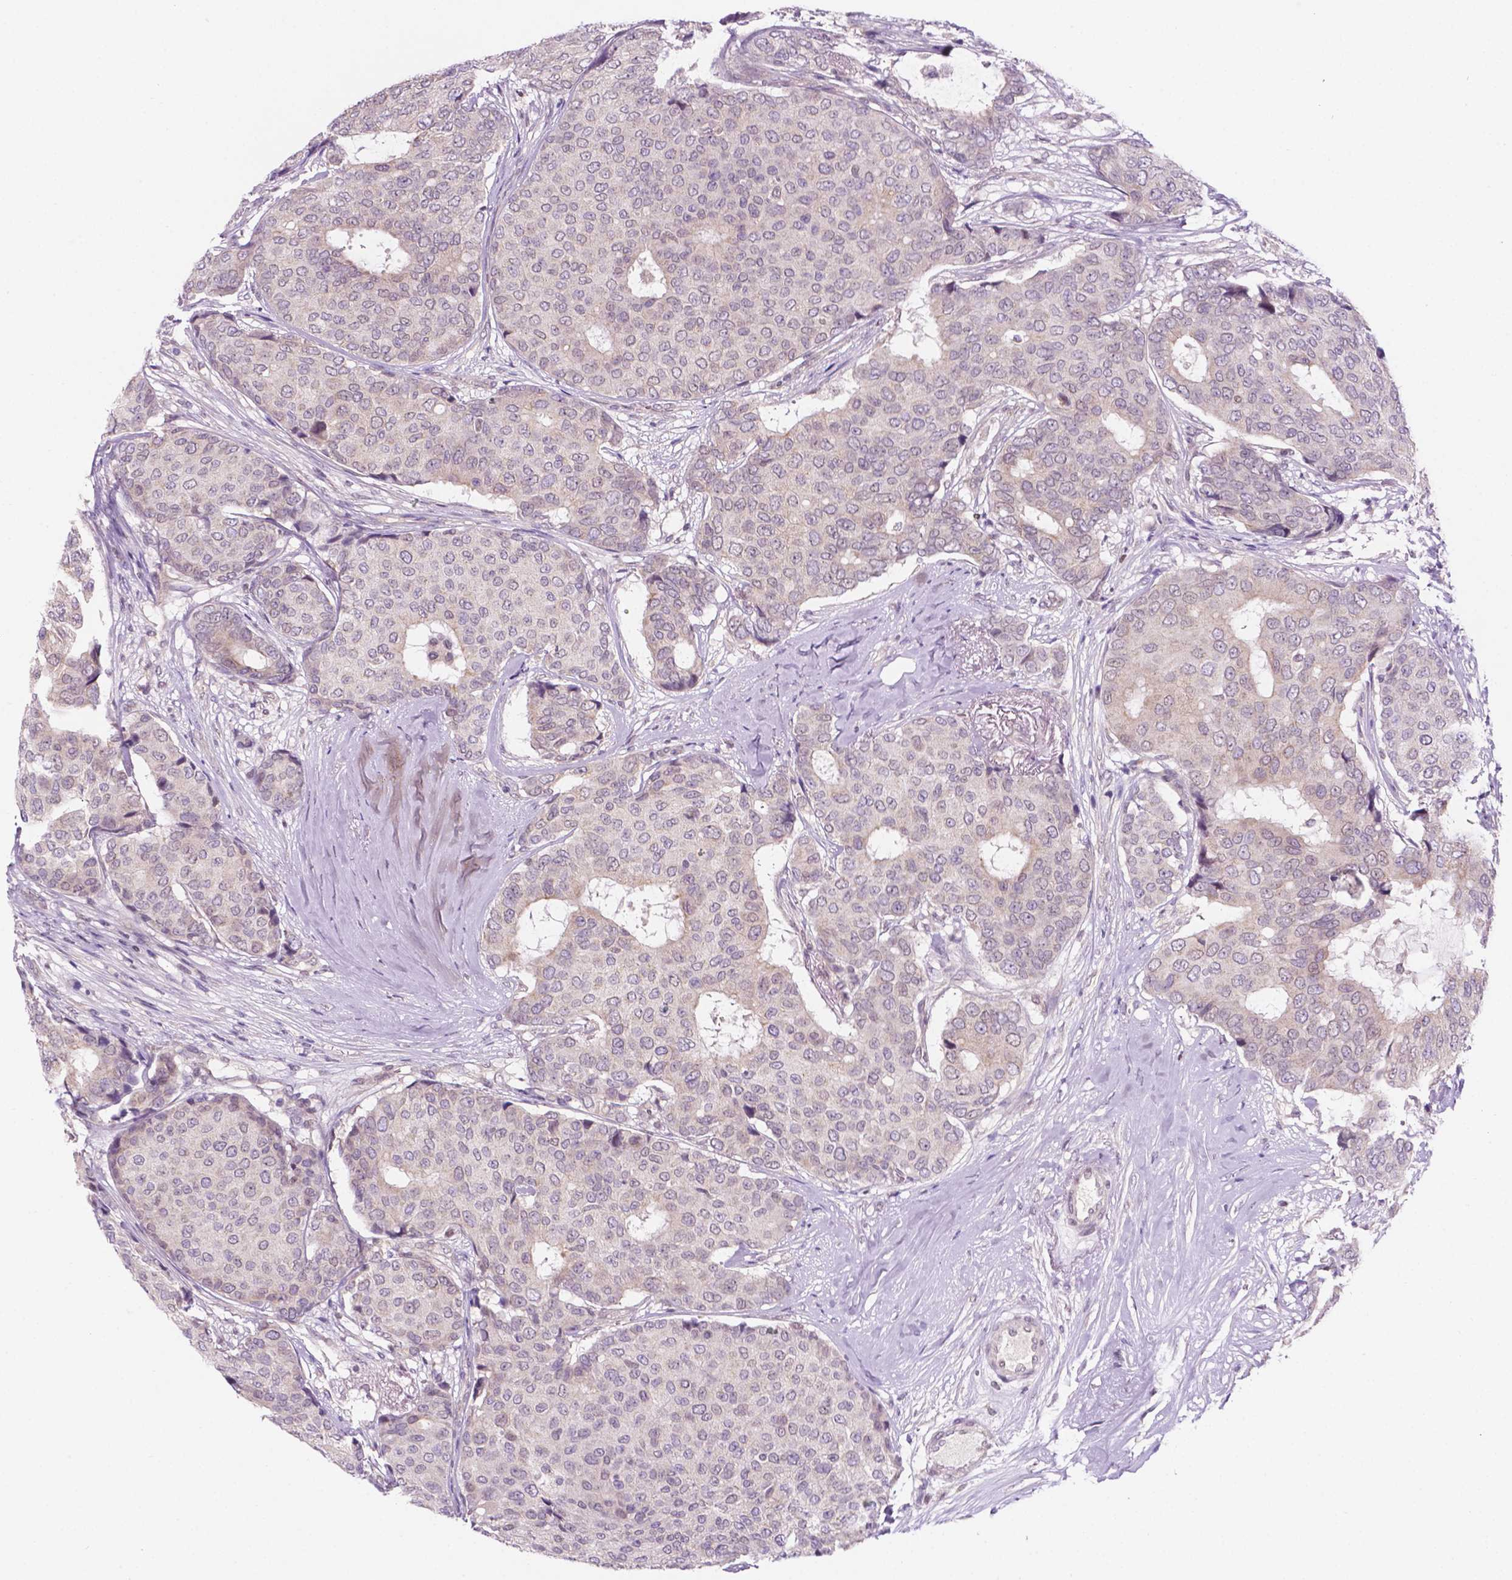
{"staining": {"intensity": "negative", "quantity": "none", "location": "none"}, "tissue": "breast cancer", "cell_type": "Tumor cells", "image_type": "cancer", "snomed": [{"axis": "morphology", "description": "Duct carcinoma"}, {"axis": "topography", "description": "Breast"}], "caption": "Immunohistochemistry of breast cancer (infiltrating ductal carcinoma) exhibits no positivity in tumor cells.", "gene": "FAM50B", "patient": {"sex": "female", "age": 75}}